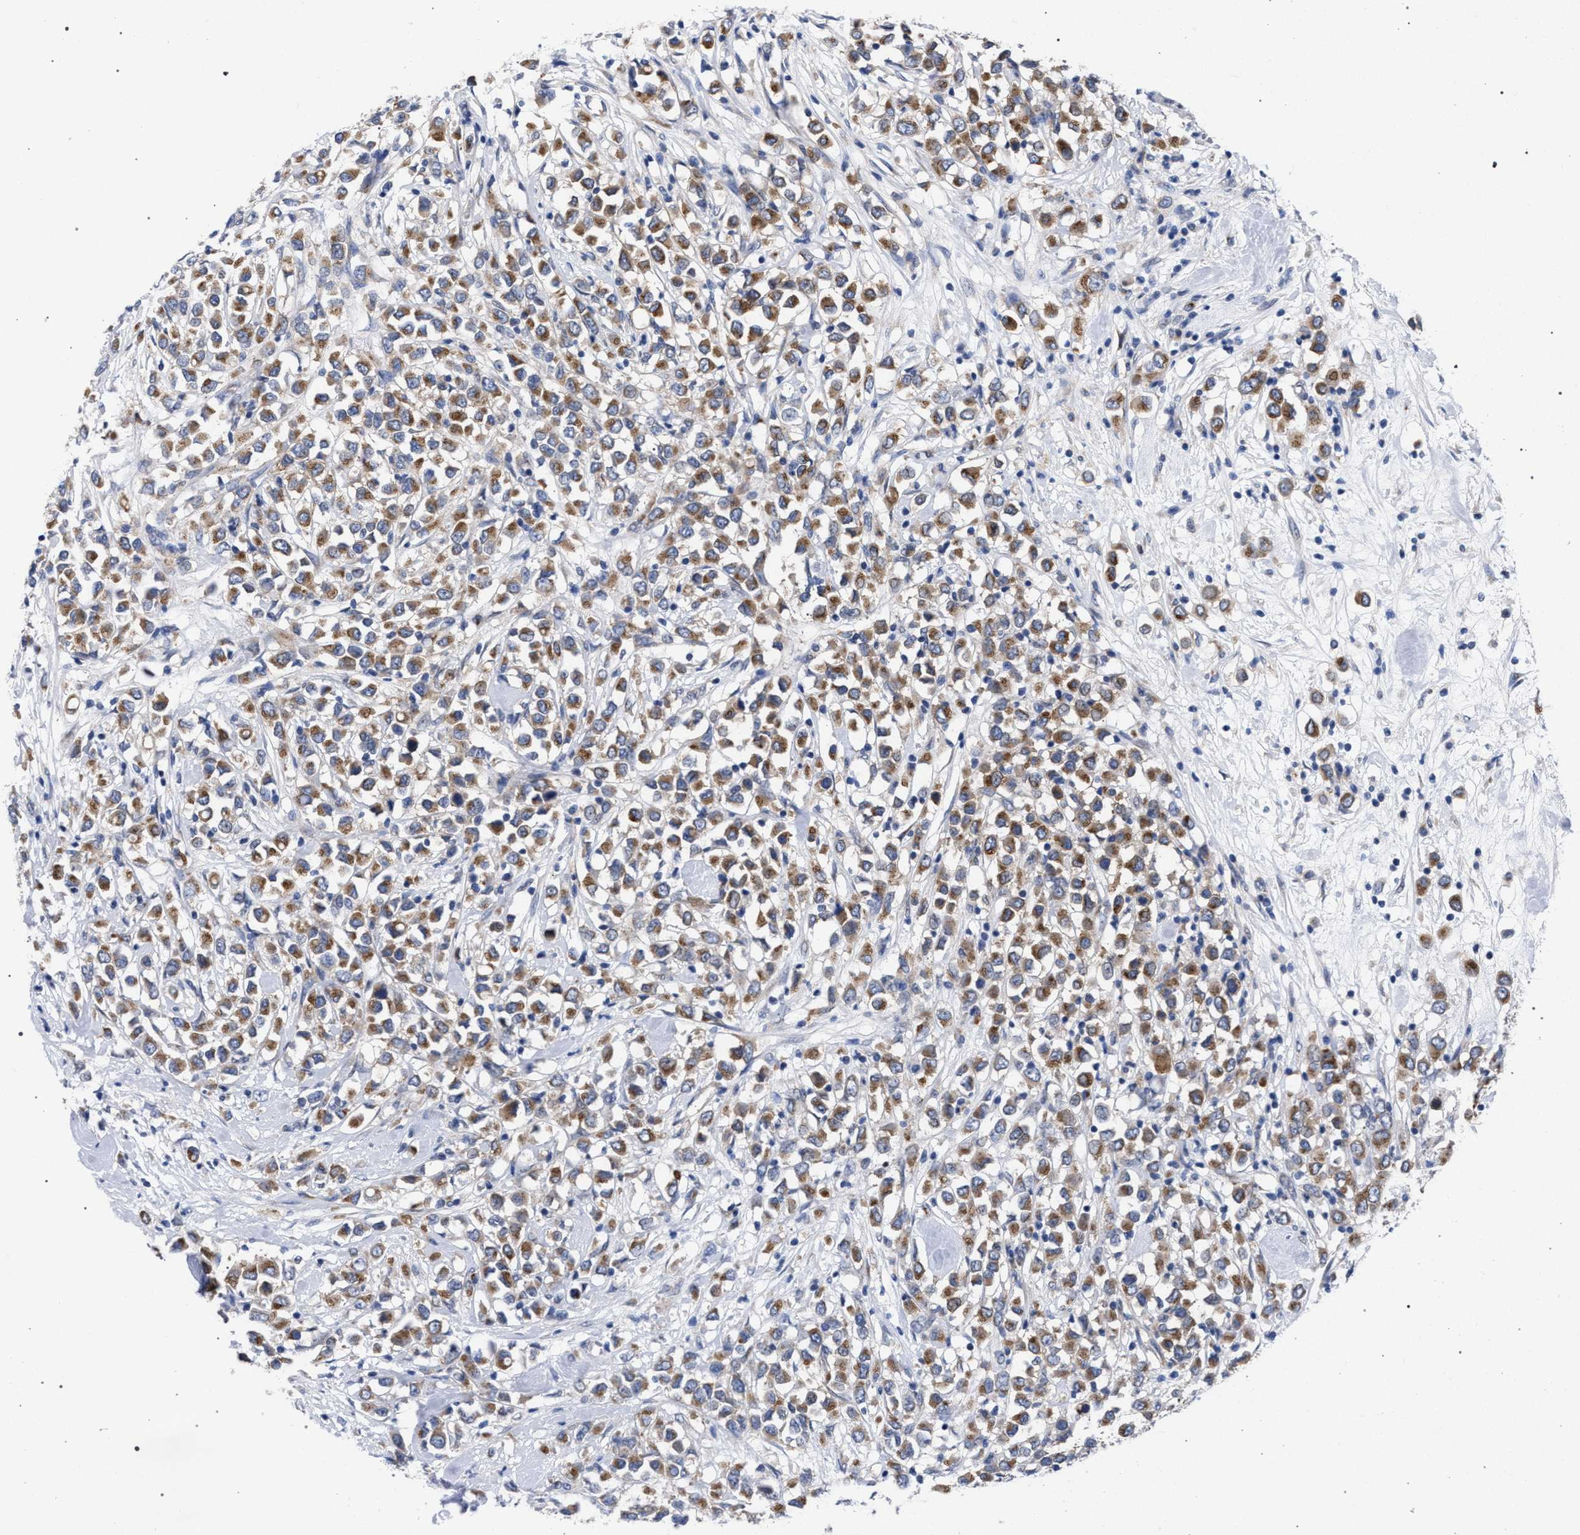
{"staining": {"intensity": "moderate", "quantity": ">75%", "location": "cytoplasmic/membranous"}, "tissue": "breast cancer", "cell_type": "Tumor cells", "image_type": "cancer", "snomed": [{"axis": "morphology", "description": "Duct carcinoma"}, {"axis": "topography", "description": "Breast"}], "caption": "A brown stain shows moderate cytoplasmic/membranous expression of a protein in human breast cancer (infiltrating ductal carcinoma) tumor cells.", "gene": "GOLGA2", "patient": {"sex": "female", "age": 61}}